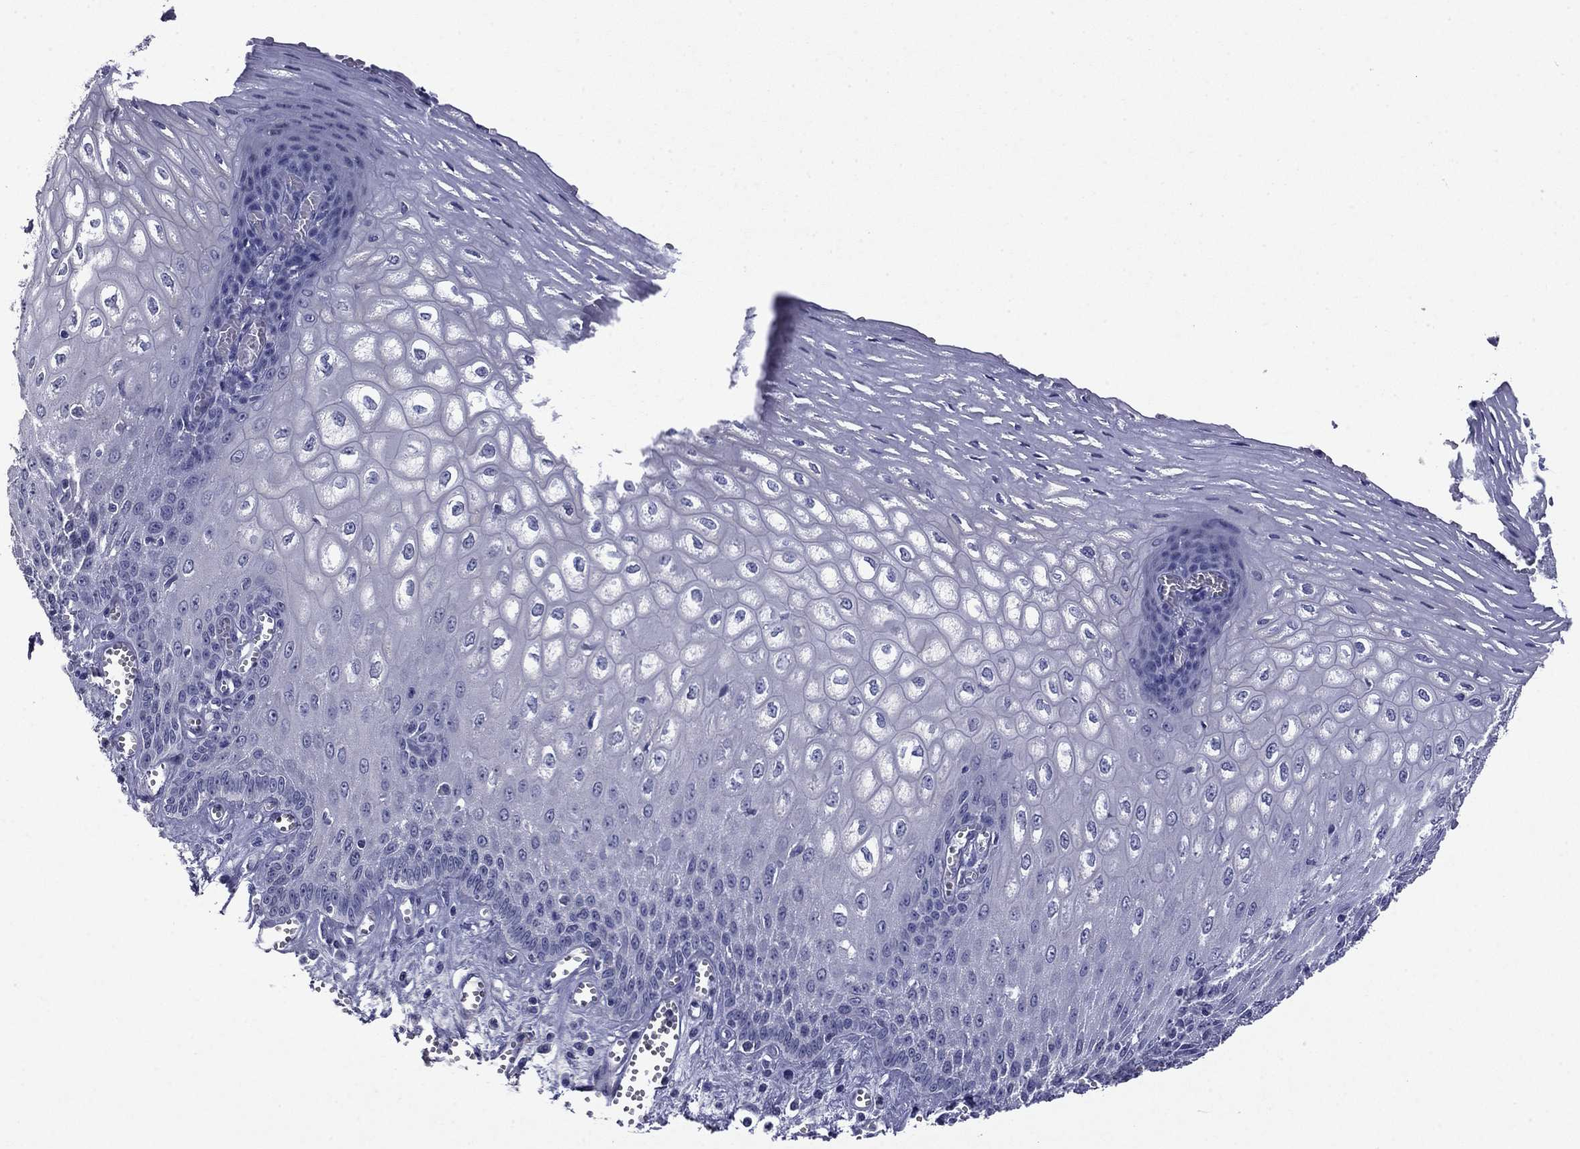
{"staining": {"intensity": "negative", "quantity": "none", "location": "none"}, "tissue": "esophagus", "cell_type": "Squamous epithelial cells", "image_type": "normal", "snomed": [{"axis": "morphology", "description": "Normal tissue, NOS"}, {"axis": "topography", "description": "Esophagus"}], "caption": "Histopathology image shows no protein expression in squamous epithelial cells of unremarkable esophagus. Brightfield microscopy of IHC stained with DAB (3,3'-diaminobenzidine) (brown) and hematoxylin (blue), captured at high magnification.", "gene": "CFAP119", "patient": {"sex": "male", "age": 58}}